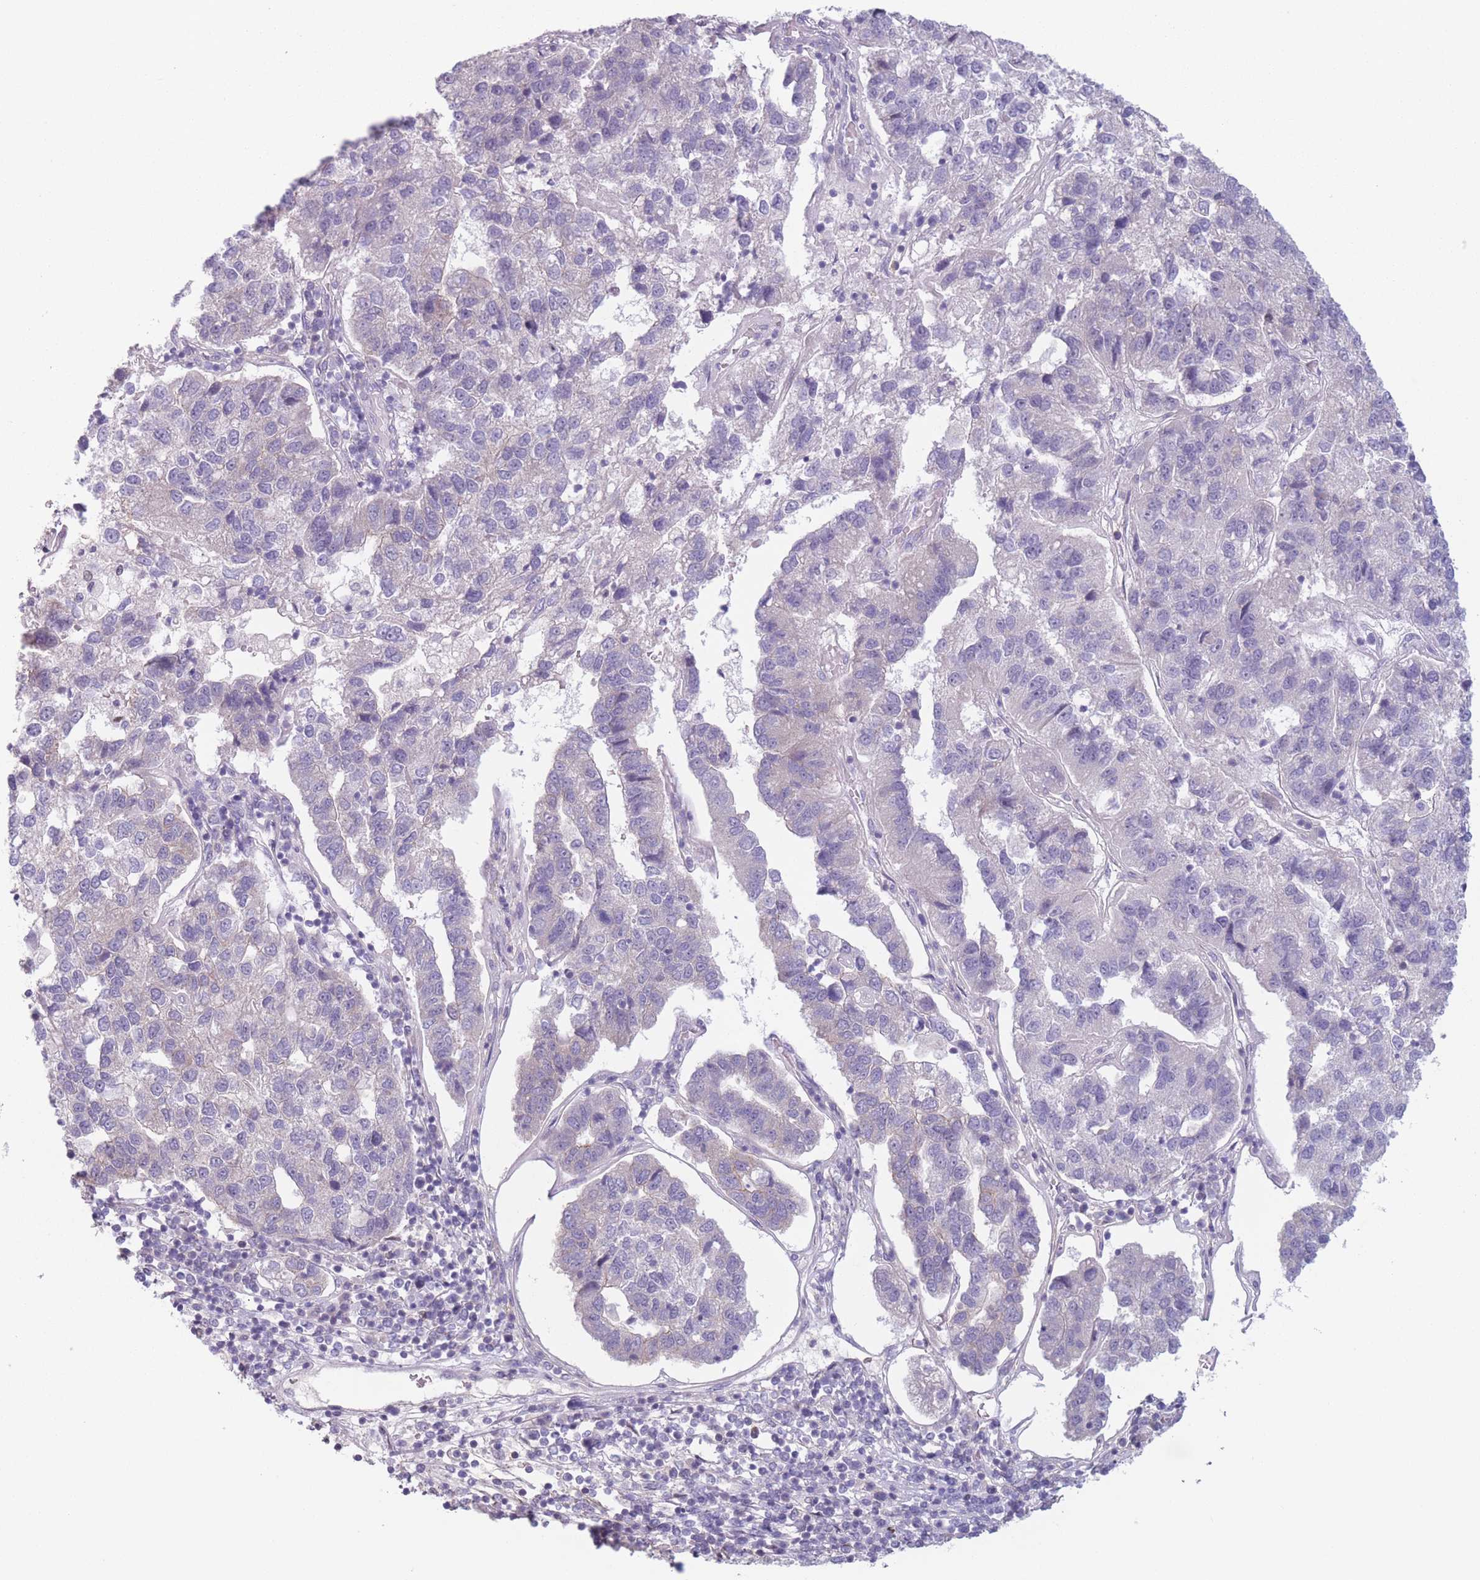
{"staining": {"intensity": "negative", "quantity": "none", "location": "none"}, "tissue": "pancreatic cancer", "cell_type": "Tumor cells", "image_type": "cancer", "snomed": [{"axis": "morphology", "description": "Adenocarcinoma, NOS"}, {"axis": "topography", "description": "Pancreas"}], "caption": "IHC of human adenocarcinoma (pancreatic) reveals no expression in tumor cells.", "gene": "ZNF439", "patient": {"sex": "female", "age": 61}}